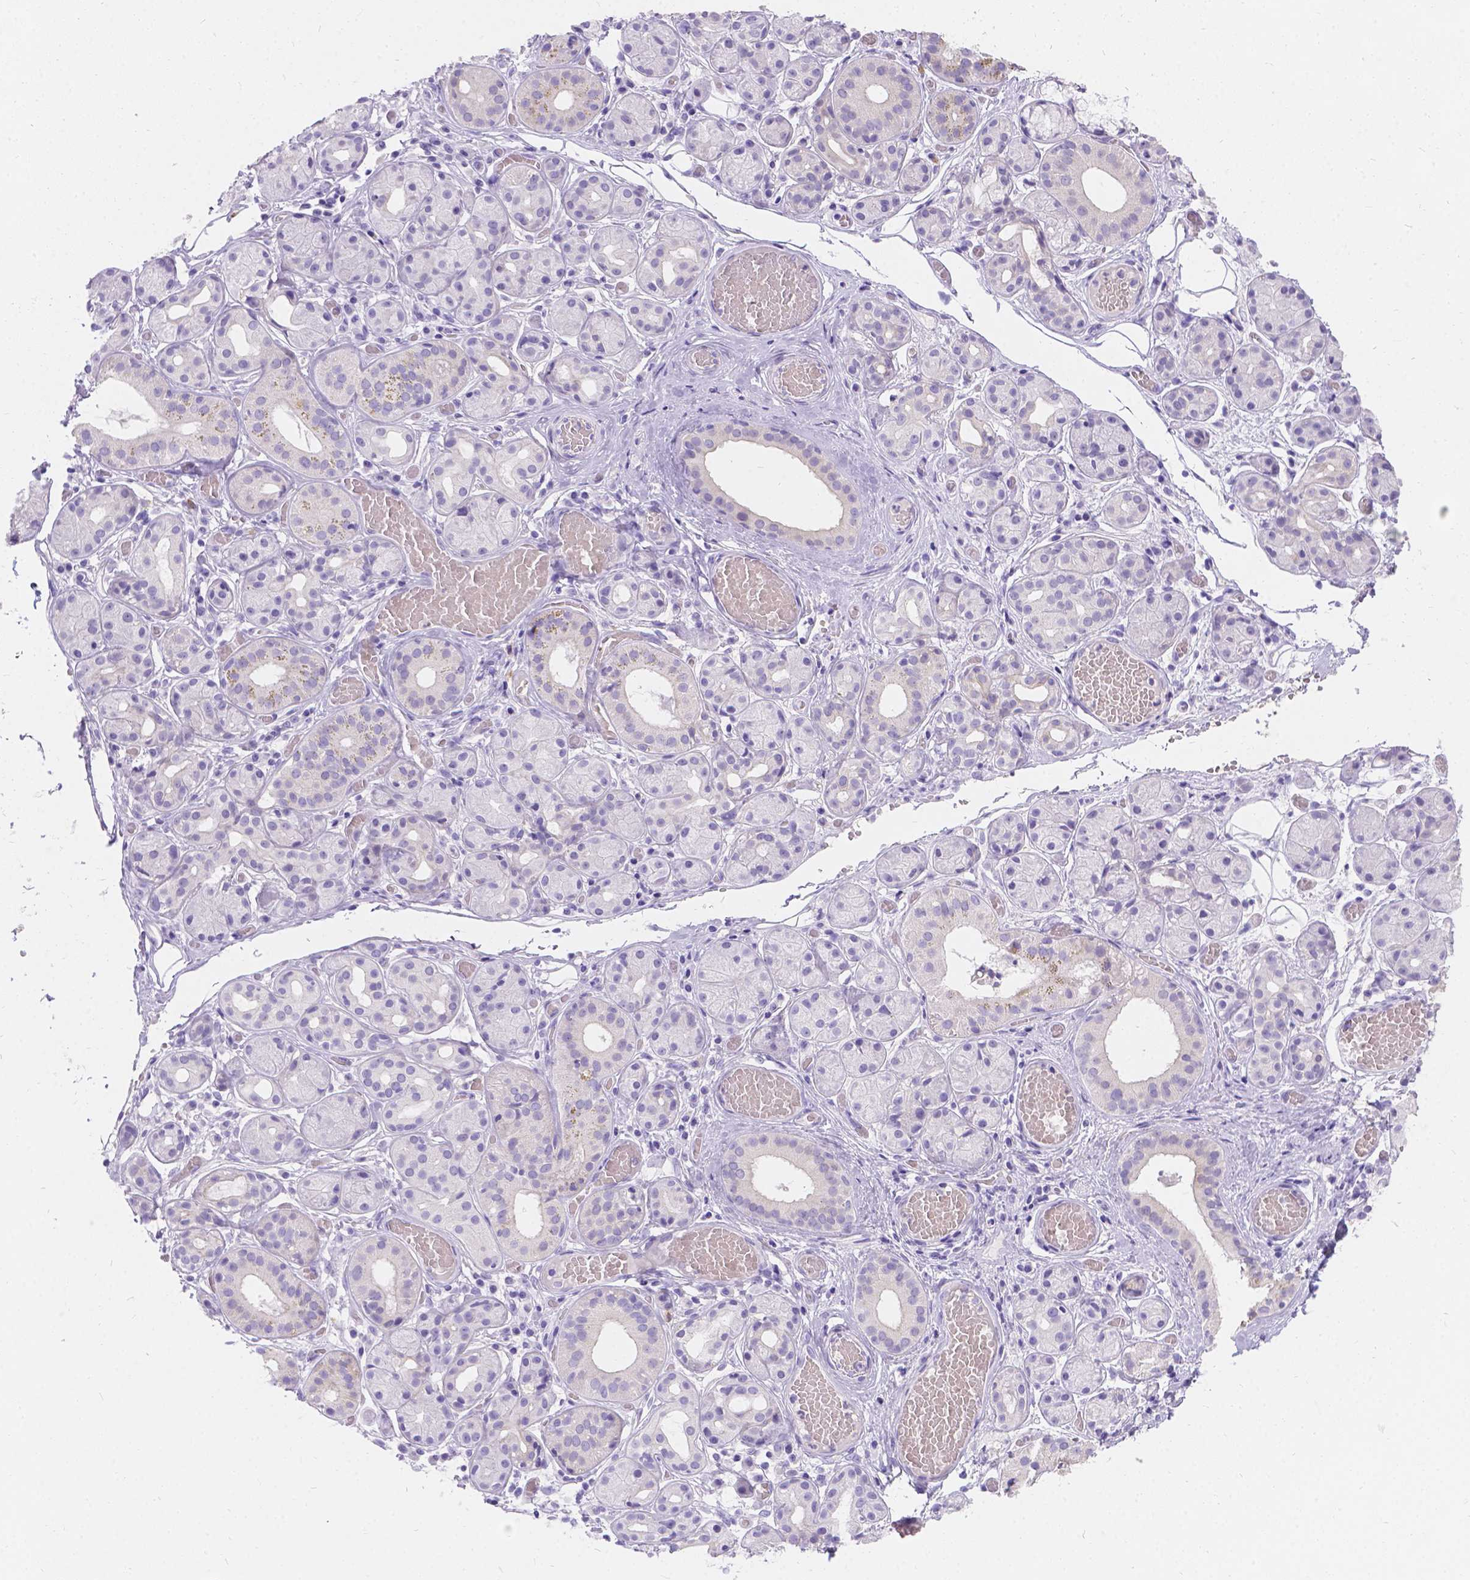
{"staining": {"intensity": "negative", "quantity": "none", "location": "none"}, "tissue": "salivary gland", "cell_type": "Glandular cells", "image_type": "normal", "snomed": [{"axis": "morphology", "description": "Normal tissue, NOS"}, {"axis": "topography", "description": "Salivary gland"}, {"axis": "topography", "description": "Peripheral nerve tissue"}], "caption": "This photomicrograph is of benign salivary gland stained with immunohistochemistry to label a protein in brown with the nuclei are counter-stained blue. There is no positivity in glandular cells.", "gene": "GNRHR", "patient": {"sex": "male", "age": 71}}